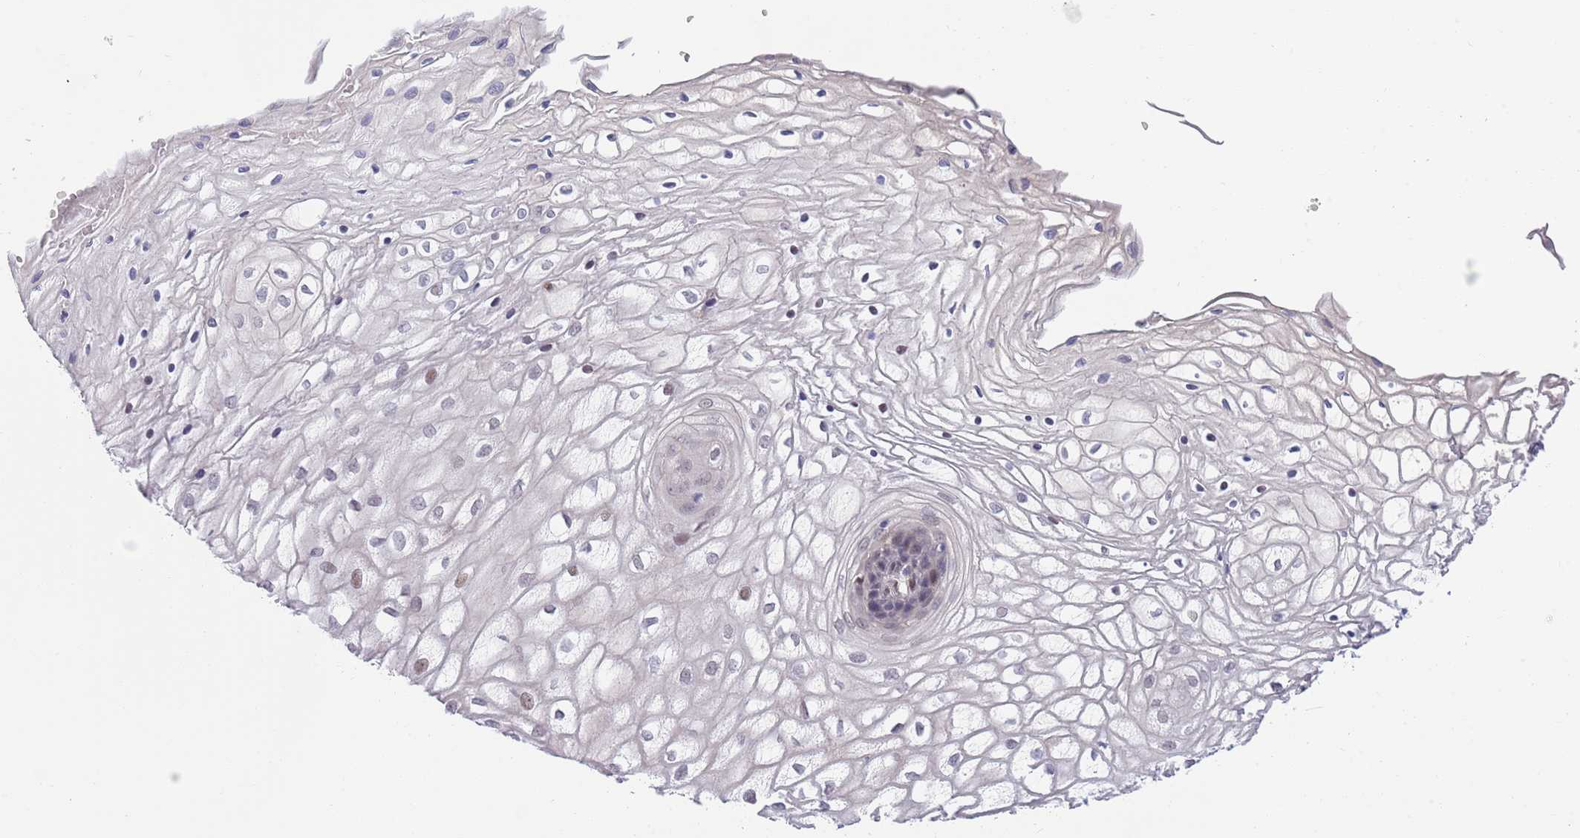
{"staining": {"intensity": "weak", "quantity": "<25%", "location": "nuclear"}, "tissue": "vagina", "cell_type": "Squamous epithelial cells", "image_type": "normal", "snomed": [{"axis": "morphology", "description": "Normal tissue, NOS"}, {"axis": "topography", "description": "Vagina"}], "caption": "IHC of normal human vagina exhibits no staining in squamous epithelial cells.", "gene": "NLRP6", "patient": {"sex": "female", "age": 34}}